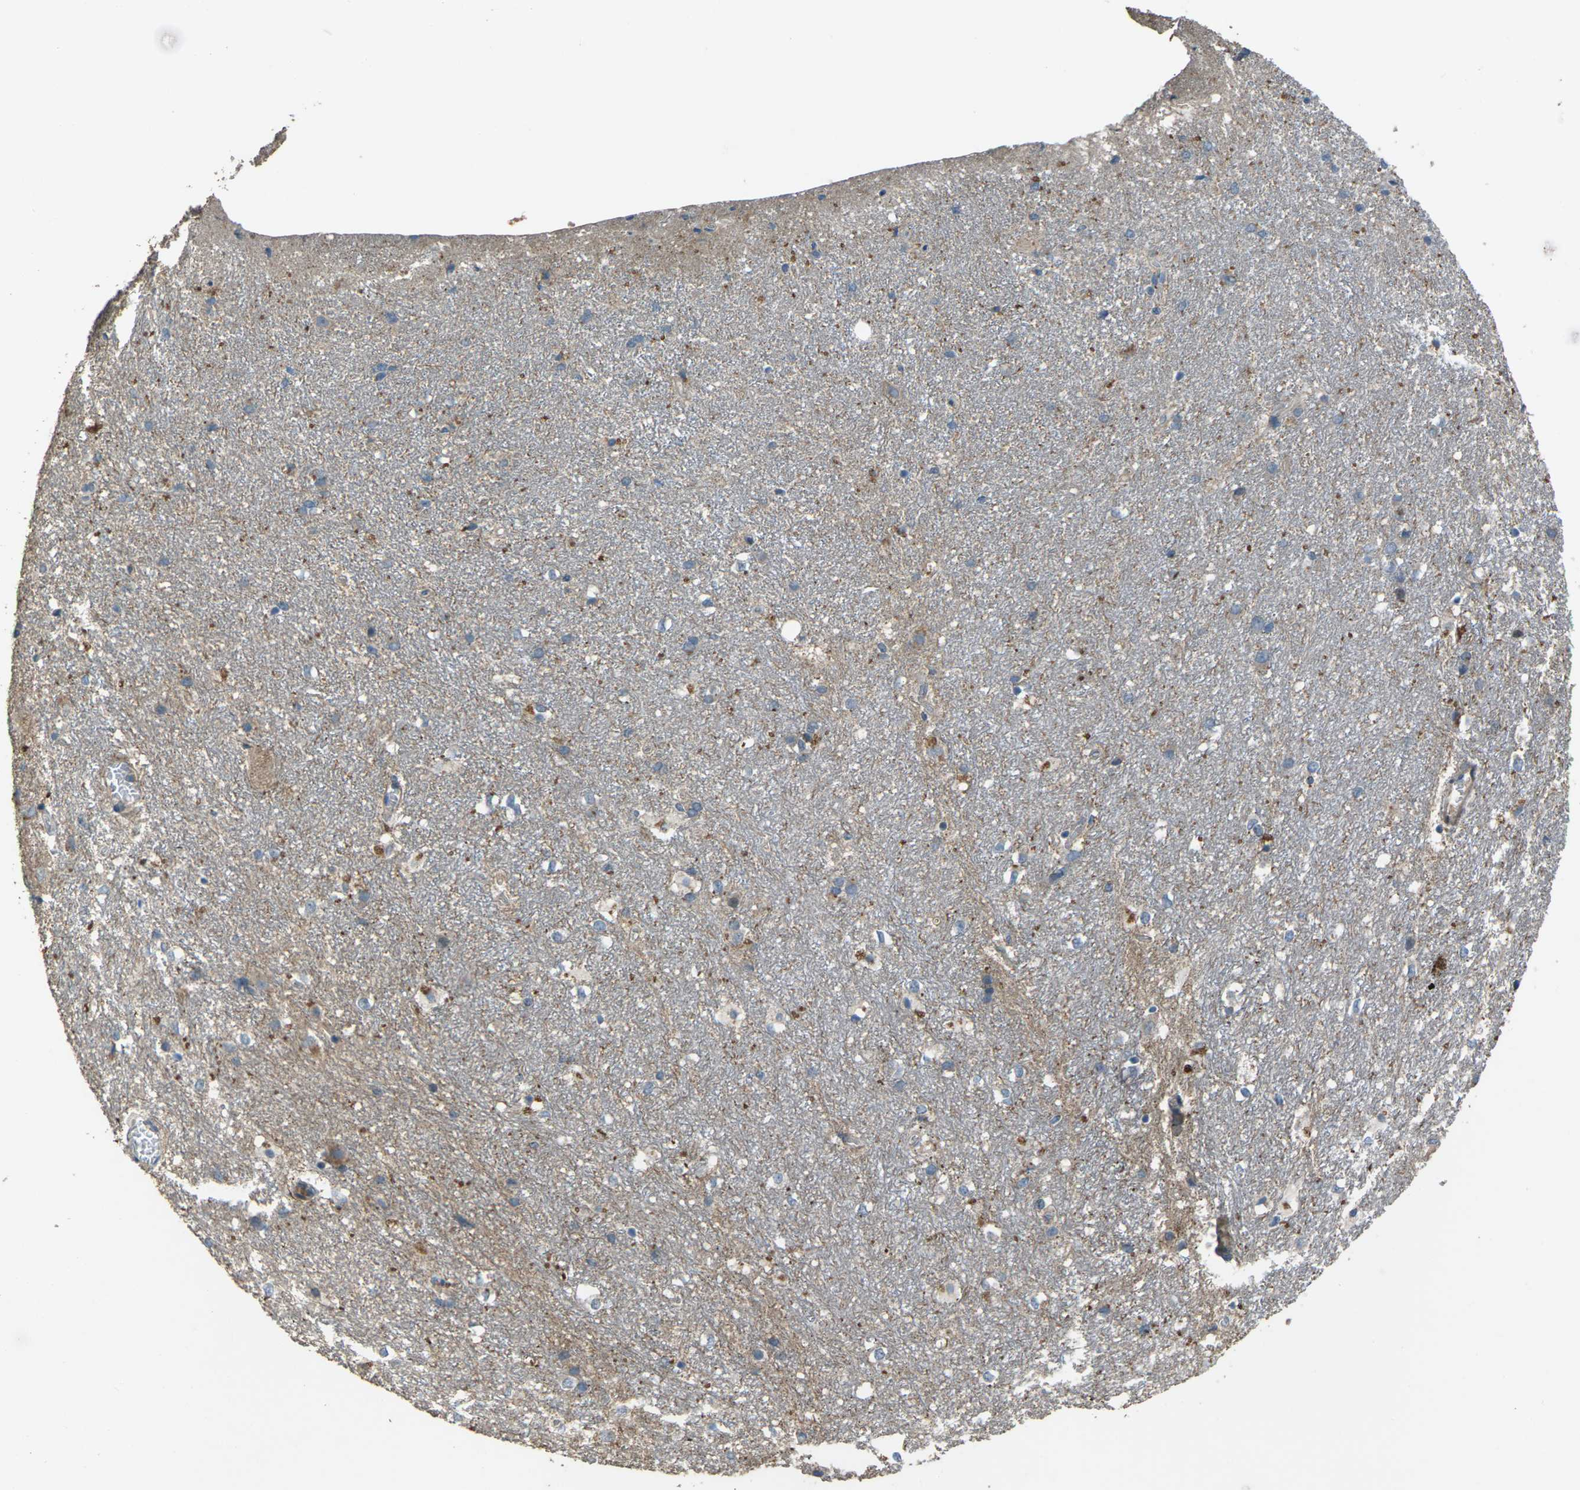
{"staining": {"intensity": "weak", "quantity": "25%-75%", "location": "cytoplasmic/membranous"}, "tissue": "hippocampus", "cell_type": "Glial cells", "image_type": "normal", "snomed": [{"axis": "morphology", "description": "Normal tissue, NOS"}, {"axis": "topography", "description": "Hippocampus"}], "caption": "This micrograph shows IHC staining of normal hippocampus, with low weak cytoplasmic/membranous staining in approximately 25%-75% of glial cells.", "gene": "EDNRA", "patient": {"sex": "female", "age": 19}}